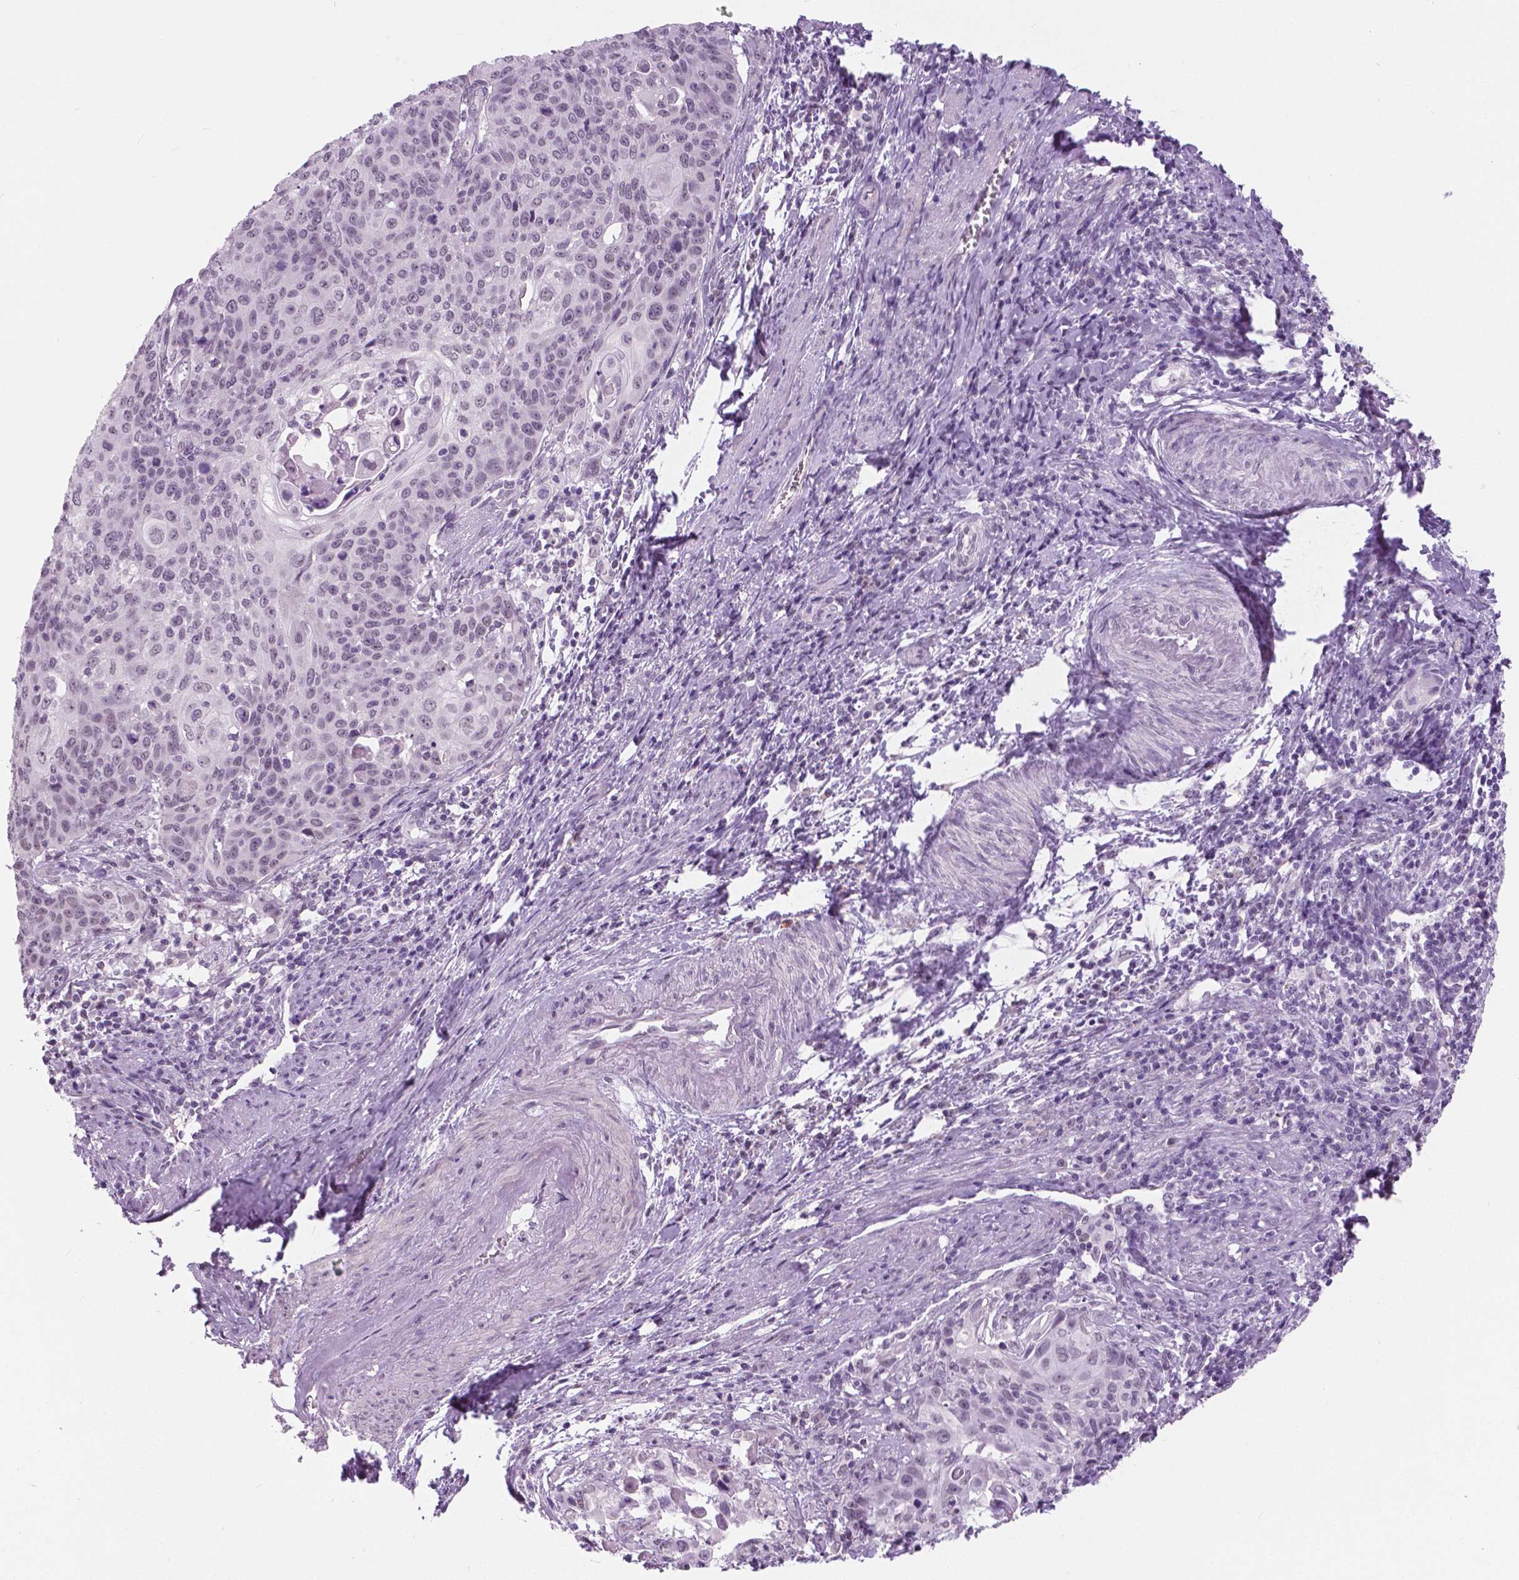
{"staining": {"intensity": "negative", "quantity": "none", "location": "none"}, "tissue": "cervical cancer", "cell_type": "Tumor cells", "image_type": "cancer", "snomed": [{"axis": "morphology", "description": "Squamous cell carcinoma, NOS"}, {"axis": "topography", "description": "Cervix"}], "caption": "The IHC photomicrograph has no significant staining in tumor cells of cervical squamous cell carcinoma tissue.", "gene": "MYOM1", "patient": {"sex": "female", "age": 65}}